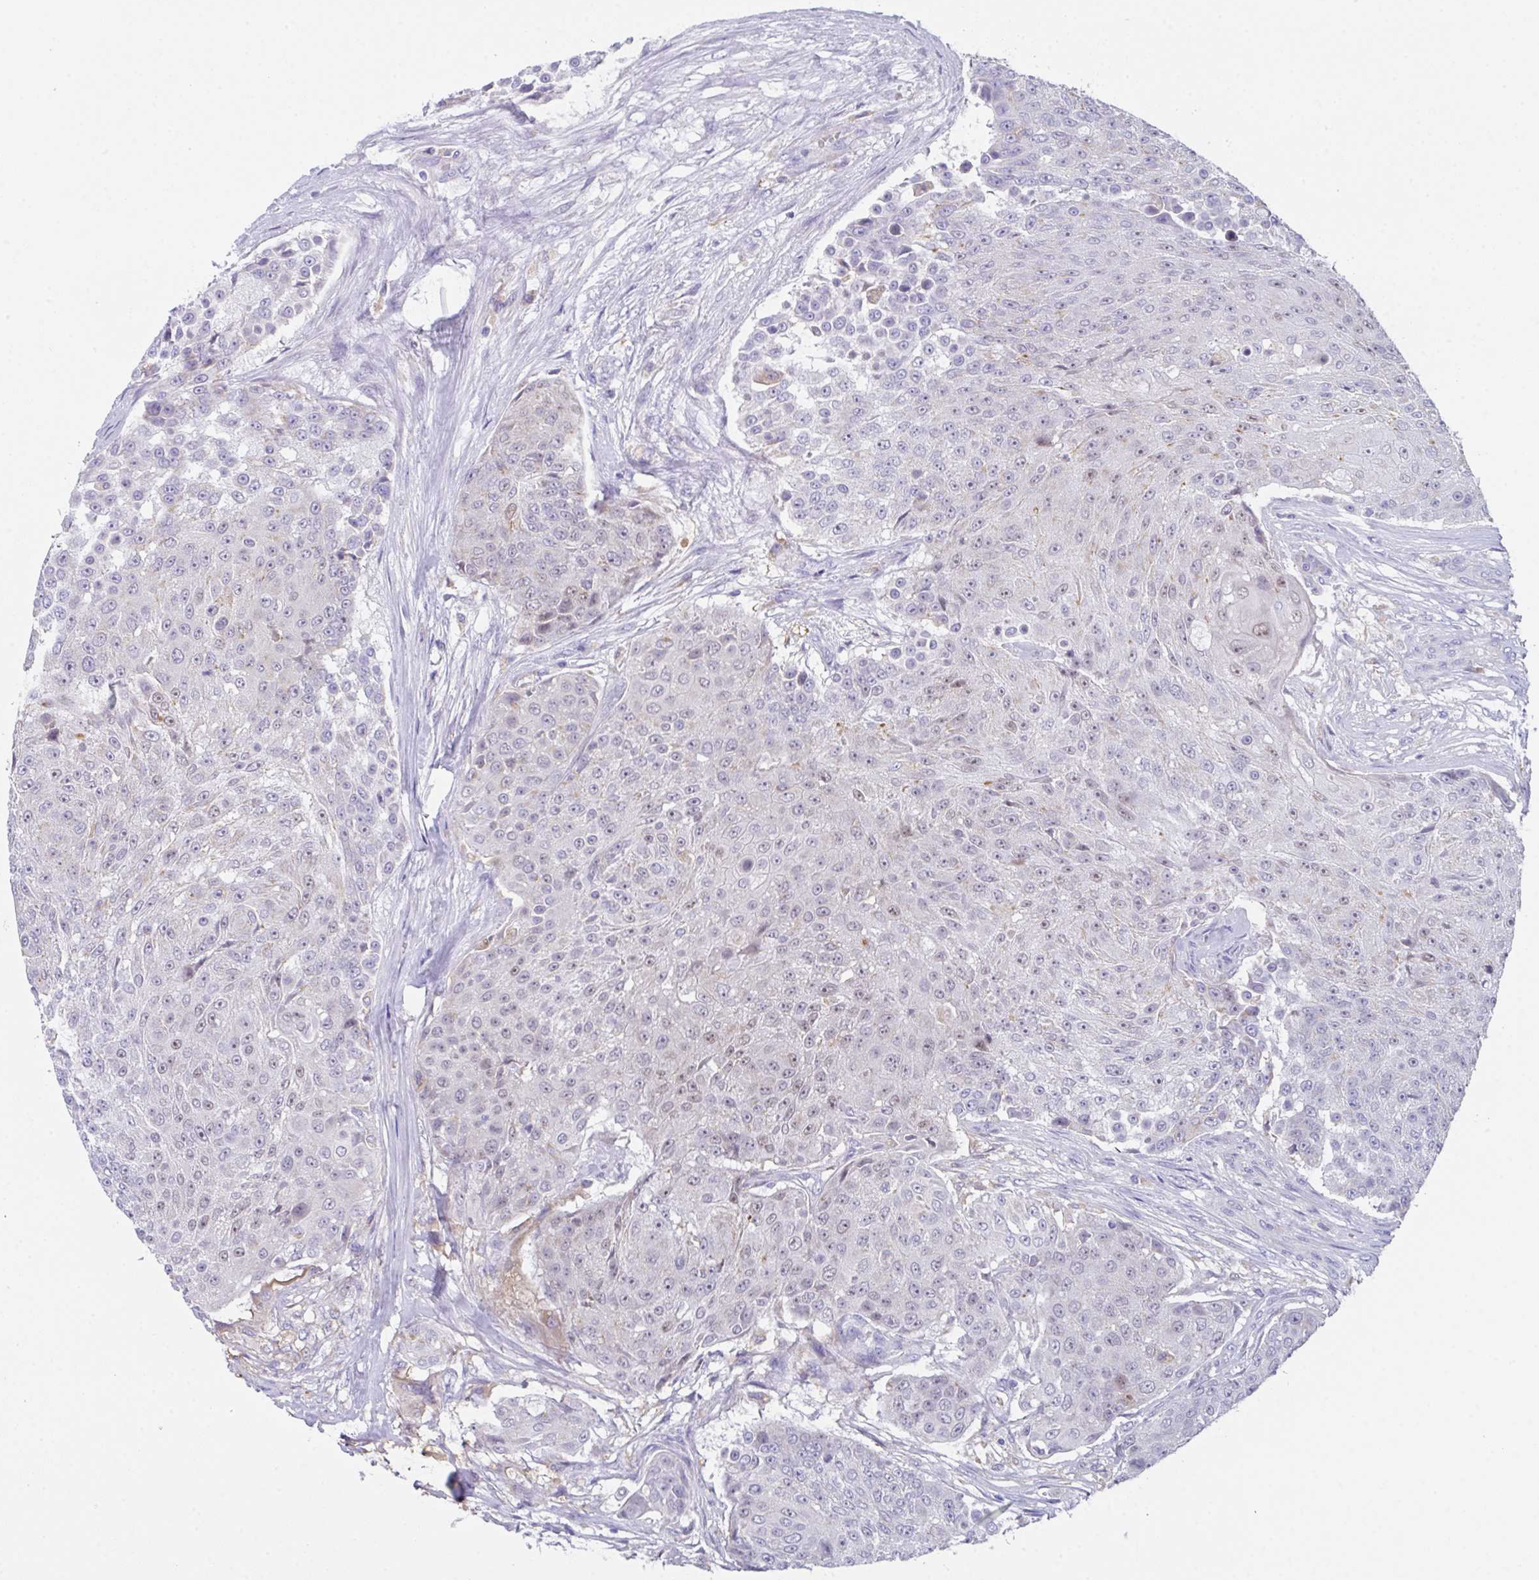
{"staining": {"intensity": "weak", "quantity": "<25%", "location": "nuclear"}, "tissue": "urothelial cancer", "cell_type": "Tumor cells", "image_type": "cancer", "snomed": [{"axis": "morphology", "description": "Urothelial carcinoma, High grade"}, {"axis": "topography", "description": "Urinary bladder"}], "caption": "High magnification brightfield microscopy of high-grade urothelial carcinoma stained with DAB (brown) and counterstained with hematoxylin (blue): tumor cells show no significant staining.", "gene": "TFAP2C", "patient": {"sex": "female", "age": 63}}